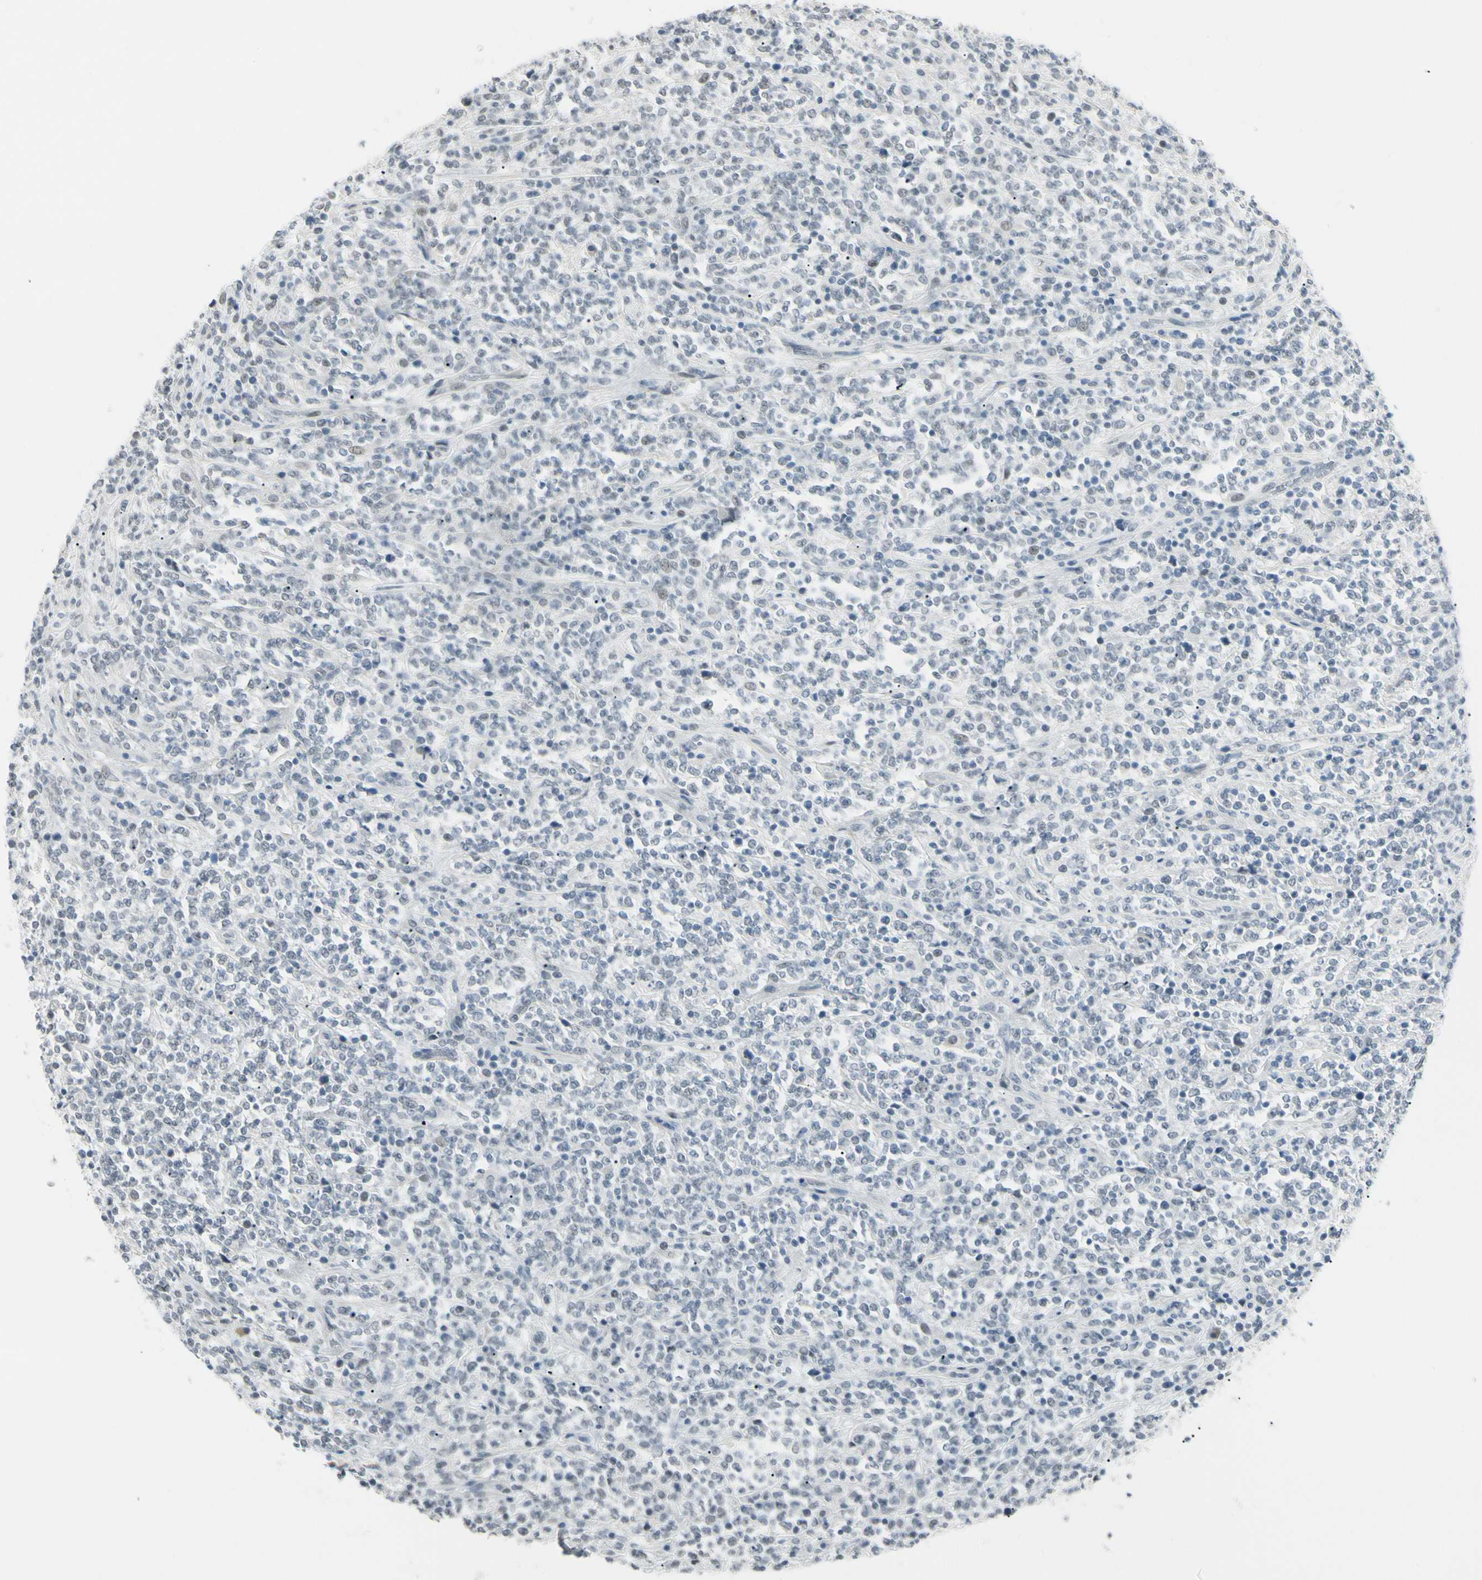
{"staining": {"intensity": "negative", "quantity": "none", "location": "none"}, "tissue": "lymphoma", "cell_type": "Tumor cells", "image_type": "cancer", "snomed": [{"axis": "morphology", "description": "Malignant lymphoma, non-Hodgkin's type, High grade"}, {"axis": "topography", "description": "Soft tissue"}], "caption": "A histopathology image of malignant lymphoma, non-Hodgkin's type (high-grade) stained for a protein exhibits no brown staining in tumor cells. Nuclei are stained in blue.", "gene": "ASPN", "patient": {"sex": "male", "age": 18}}